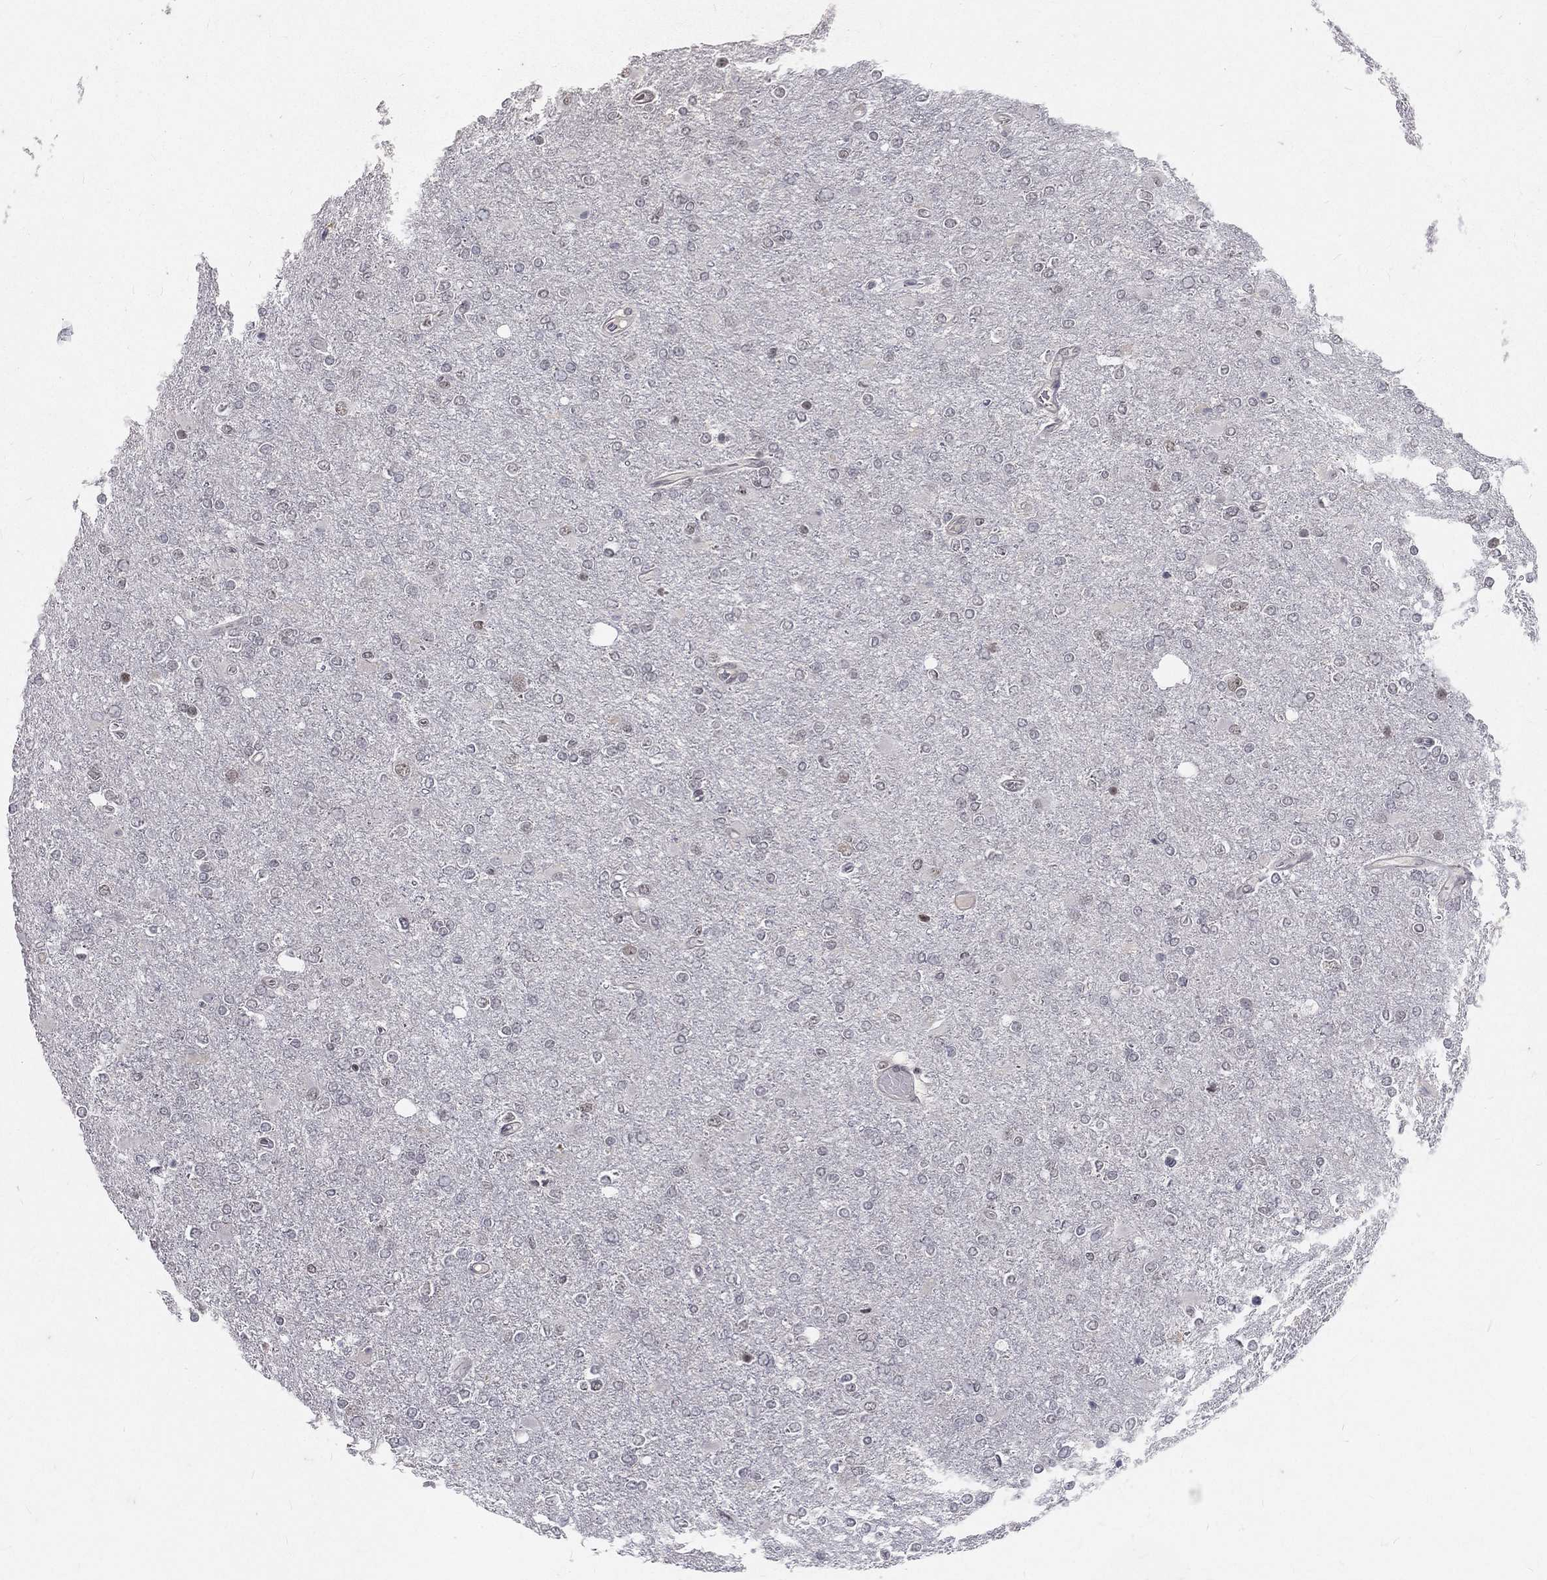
{"staining": {"intensity": "negative", "quantity": "none", "location": "none"}, "tissue": "glioma", "cell_type": "Tumor cells", "image_type": "cancer", "snomed": [{"axis": "morphology", "description": "Glioma, malignant, High grade"}, {"axis": "topography", "description": "Cerebral cortex"}], "caption": "Tumor cells are negative for brown protein staining in glioma.", "gene": "MORC2", "patient": {"sex": "male", "age": 70}}